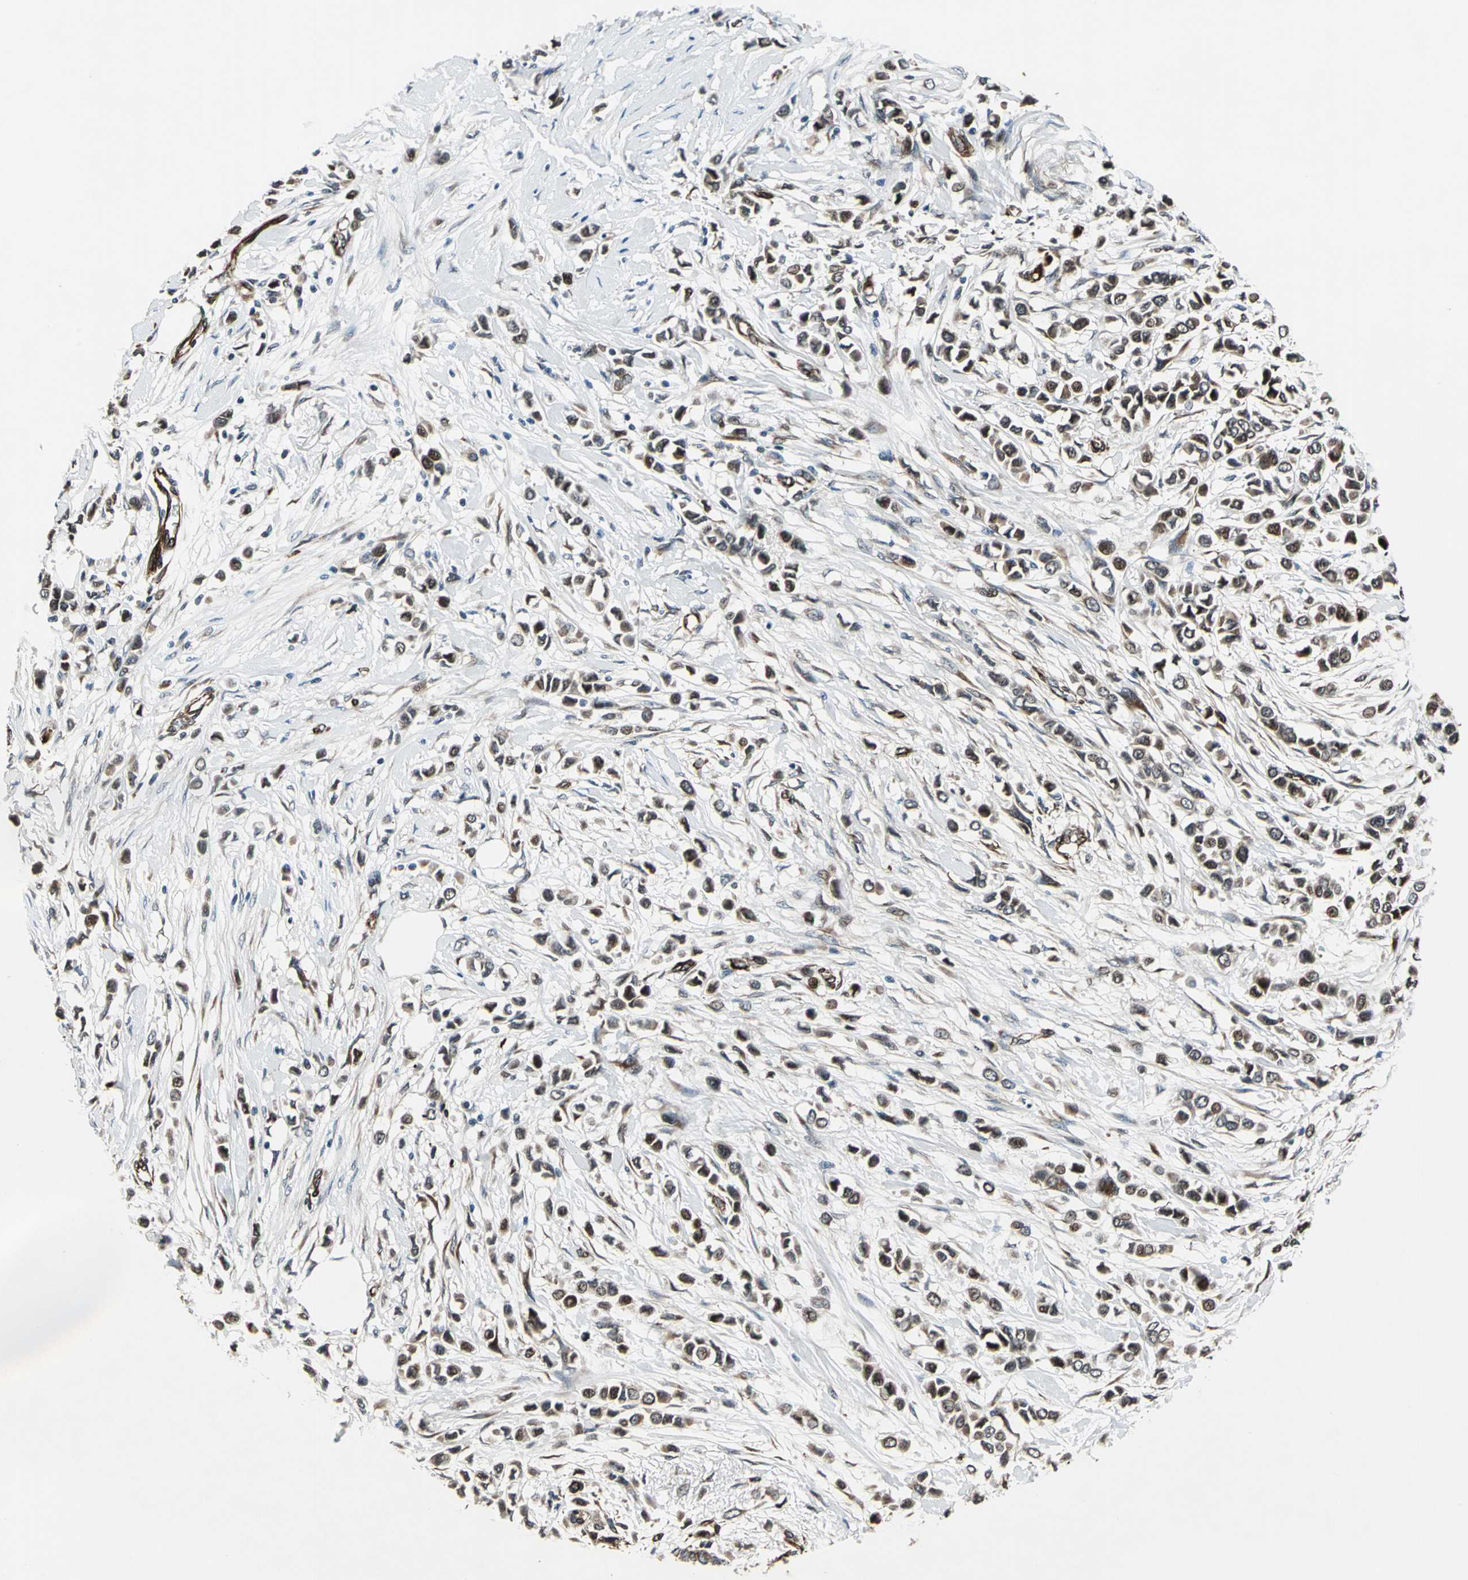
{"staining": {"intensity": "moderate", "quantity": ">75%", "location": "cytoplasmic/membranous,nuclear"}, "tissue": "breast cancer", "cell_type": "Tumor cells", "image_type": "cancer", "snomed": [{"axis": "morphology", "description": "Lobular carcinoma"}, {"axis": "topography", "description": "Breast"}], "caption": "About >75% of tumor cells in lobular carcinoma (breast) show moderate cytoplasmic/membranous and nuclear protein positivity as visualized by brown immunohistochemical staining.", "gene": "EXD2", "patient": {"sex": "female", "age": 51}}